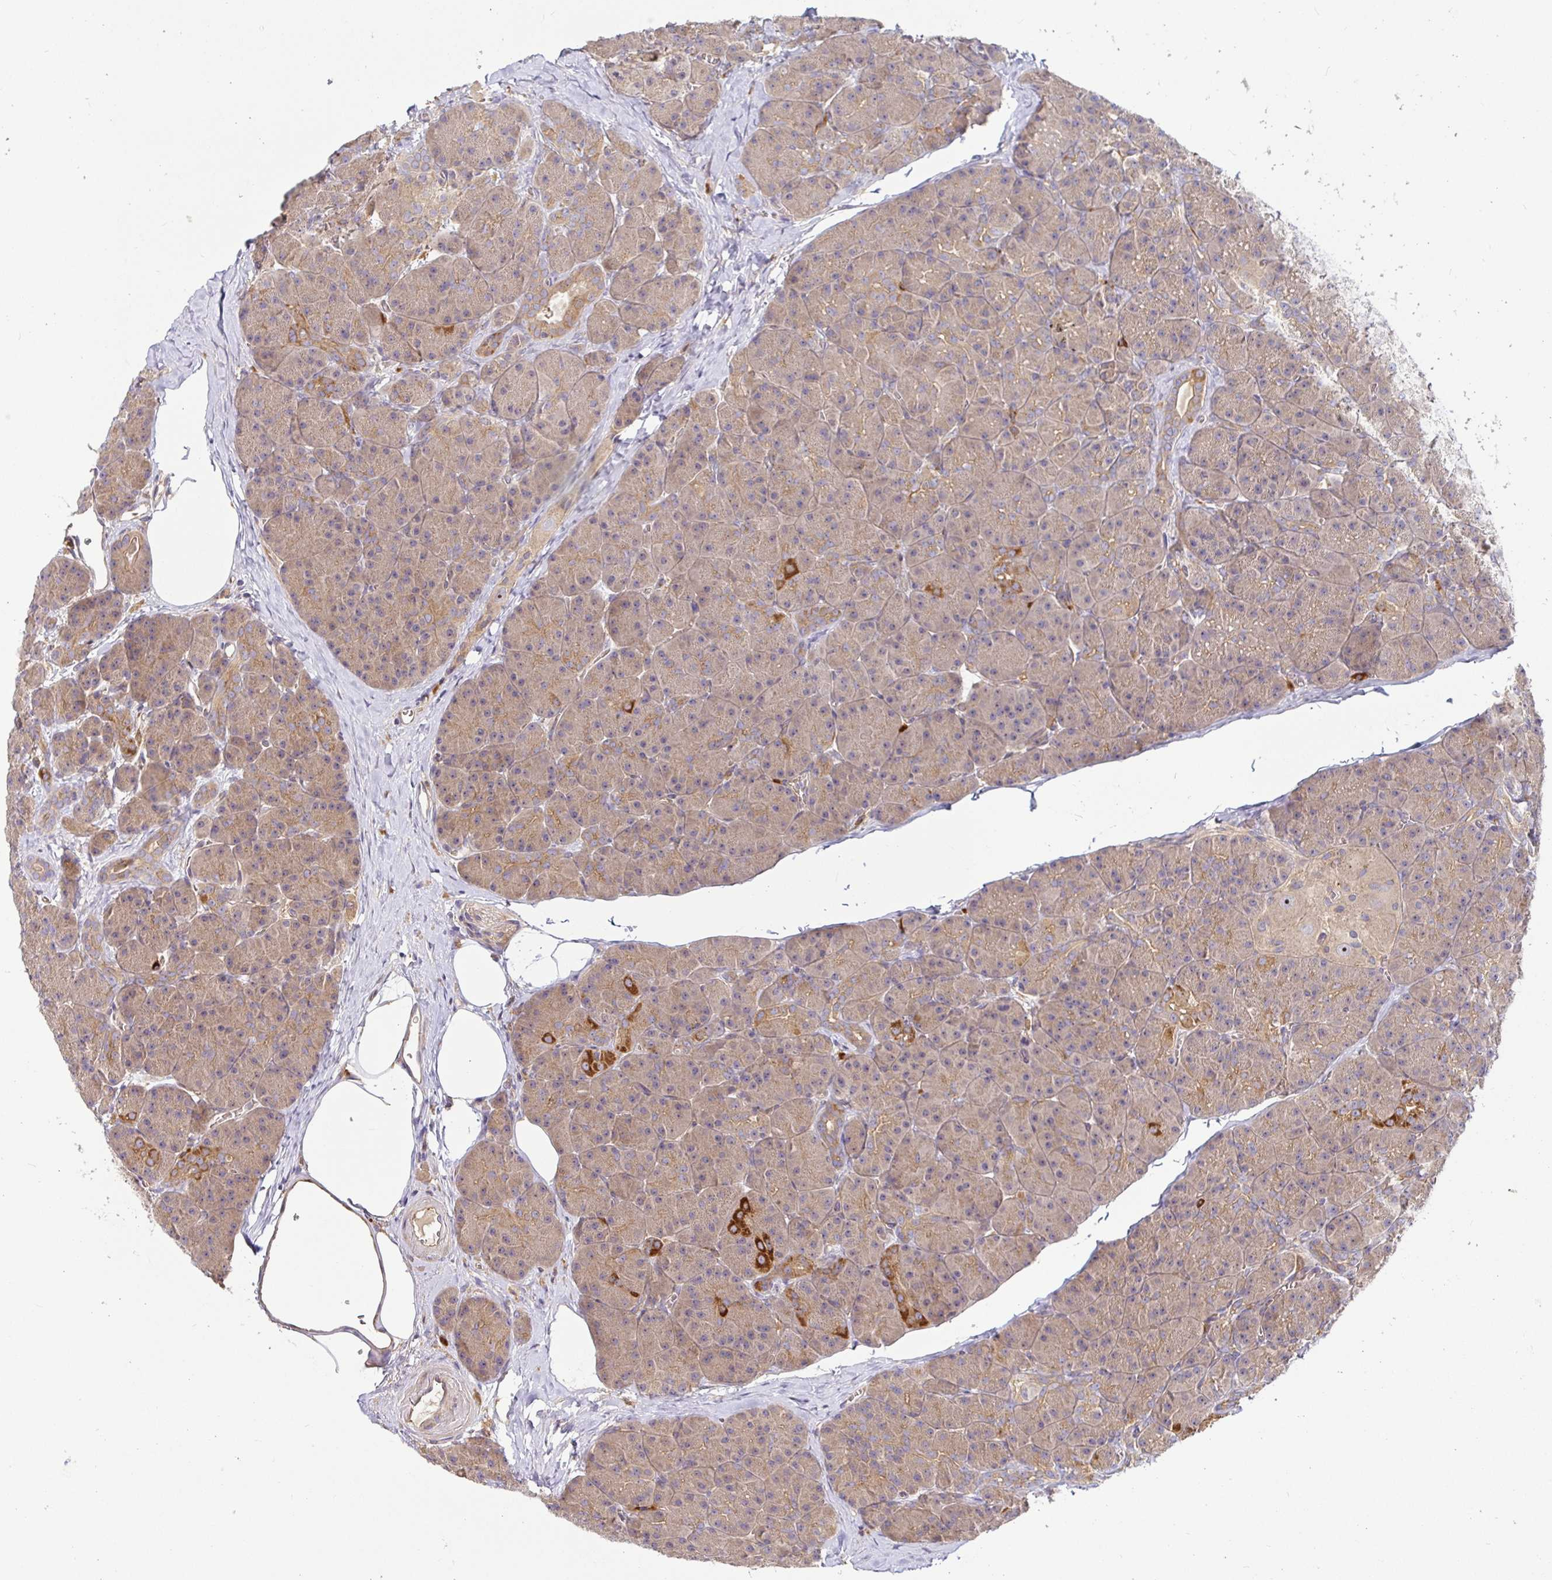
{"staining": {"intensity": "moderate", "quantity": ">75%", "location": "cytoplasmic/membranous"}, "tissue": "pancreas", "cell_type": "Exocrine glandular cells", "image_type": "normal", "snomed": [{"axis": "morphology", "description": "Normal tissue, NOS"}, {"axis": "topography", "description": "Pancreas"}], "caption": "Protein expression analysis of unremarkable human pancreas reveals moderate cytoplasmic/membranous positivity in about >75% of exocrine glandular cells. (DAB (3,3'-diaminobenzidine) IHC with brightfield microscopy, high magnification).", "gene": "SNX8", "patient": {"sex": "male", "age": 57}}